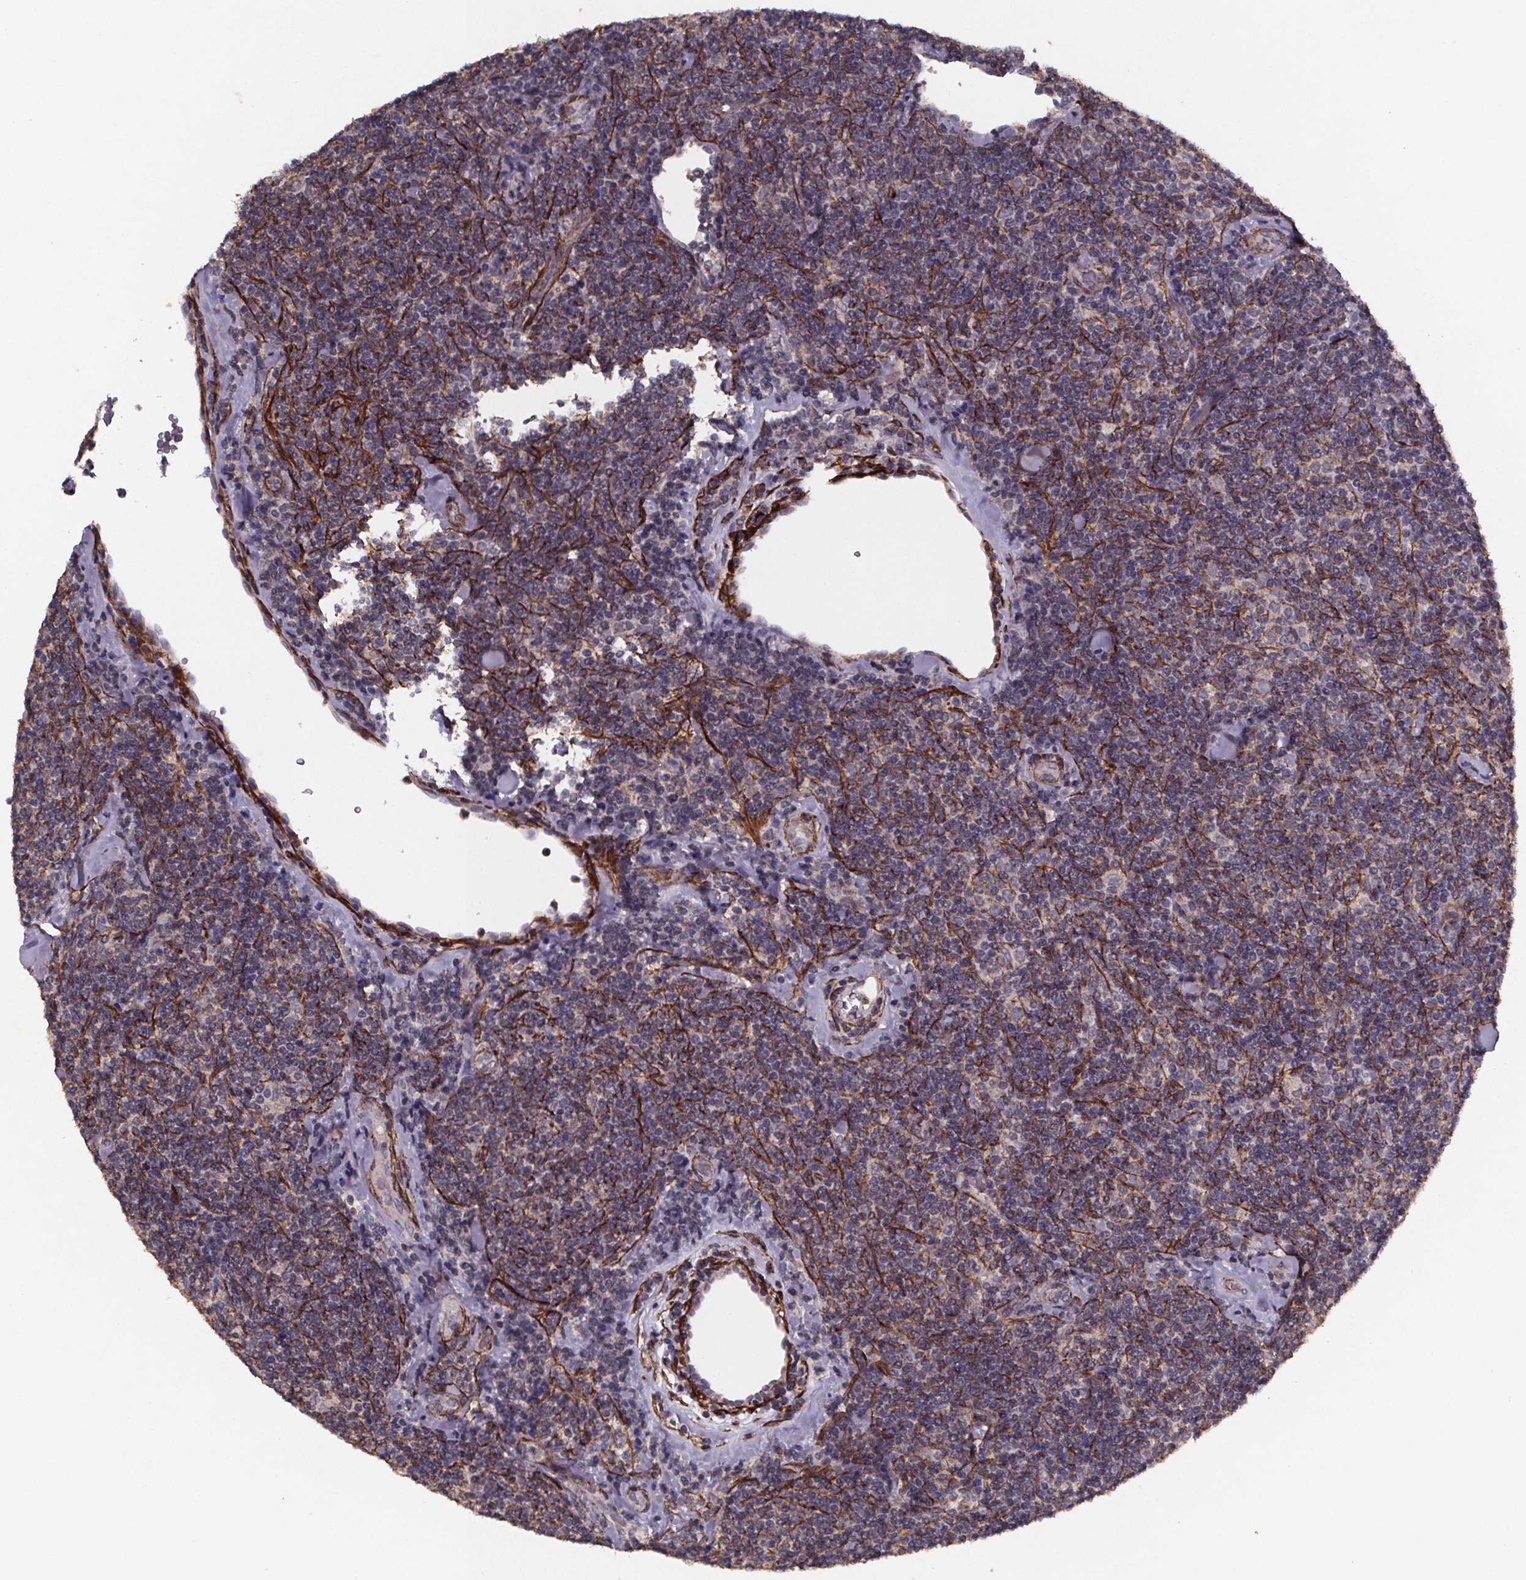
{"staining": {"intensity": "negative", "quantity": "none", "location": "none"}, "tissue": "lymphoma", "cell_type": "Tumor cells", "image_type": "cancer", "snomed": [{"axis": "morphology", "description": "Malignant lymphoma, non-Hodgkin's type, Low grade"}, {"axis": "topography", "description": "Lymph node"}], "caption": "Immunohistochemical staining of lymphoma reveals no significant expression in tumor cells.", "gene": "PALLD", "patient": {"sex": "female", "age": 56}}